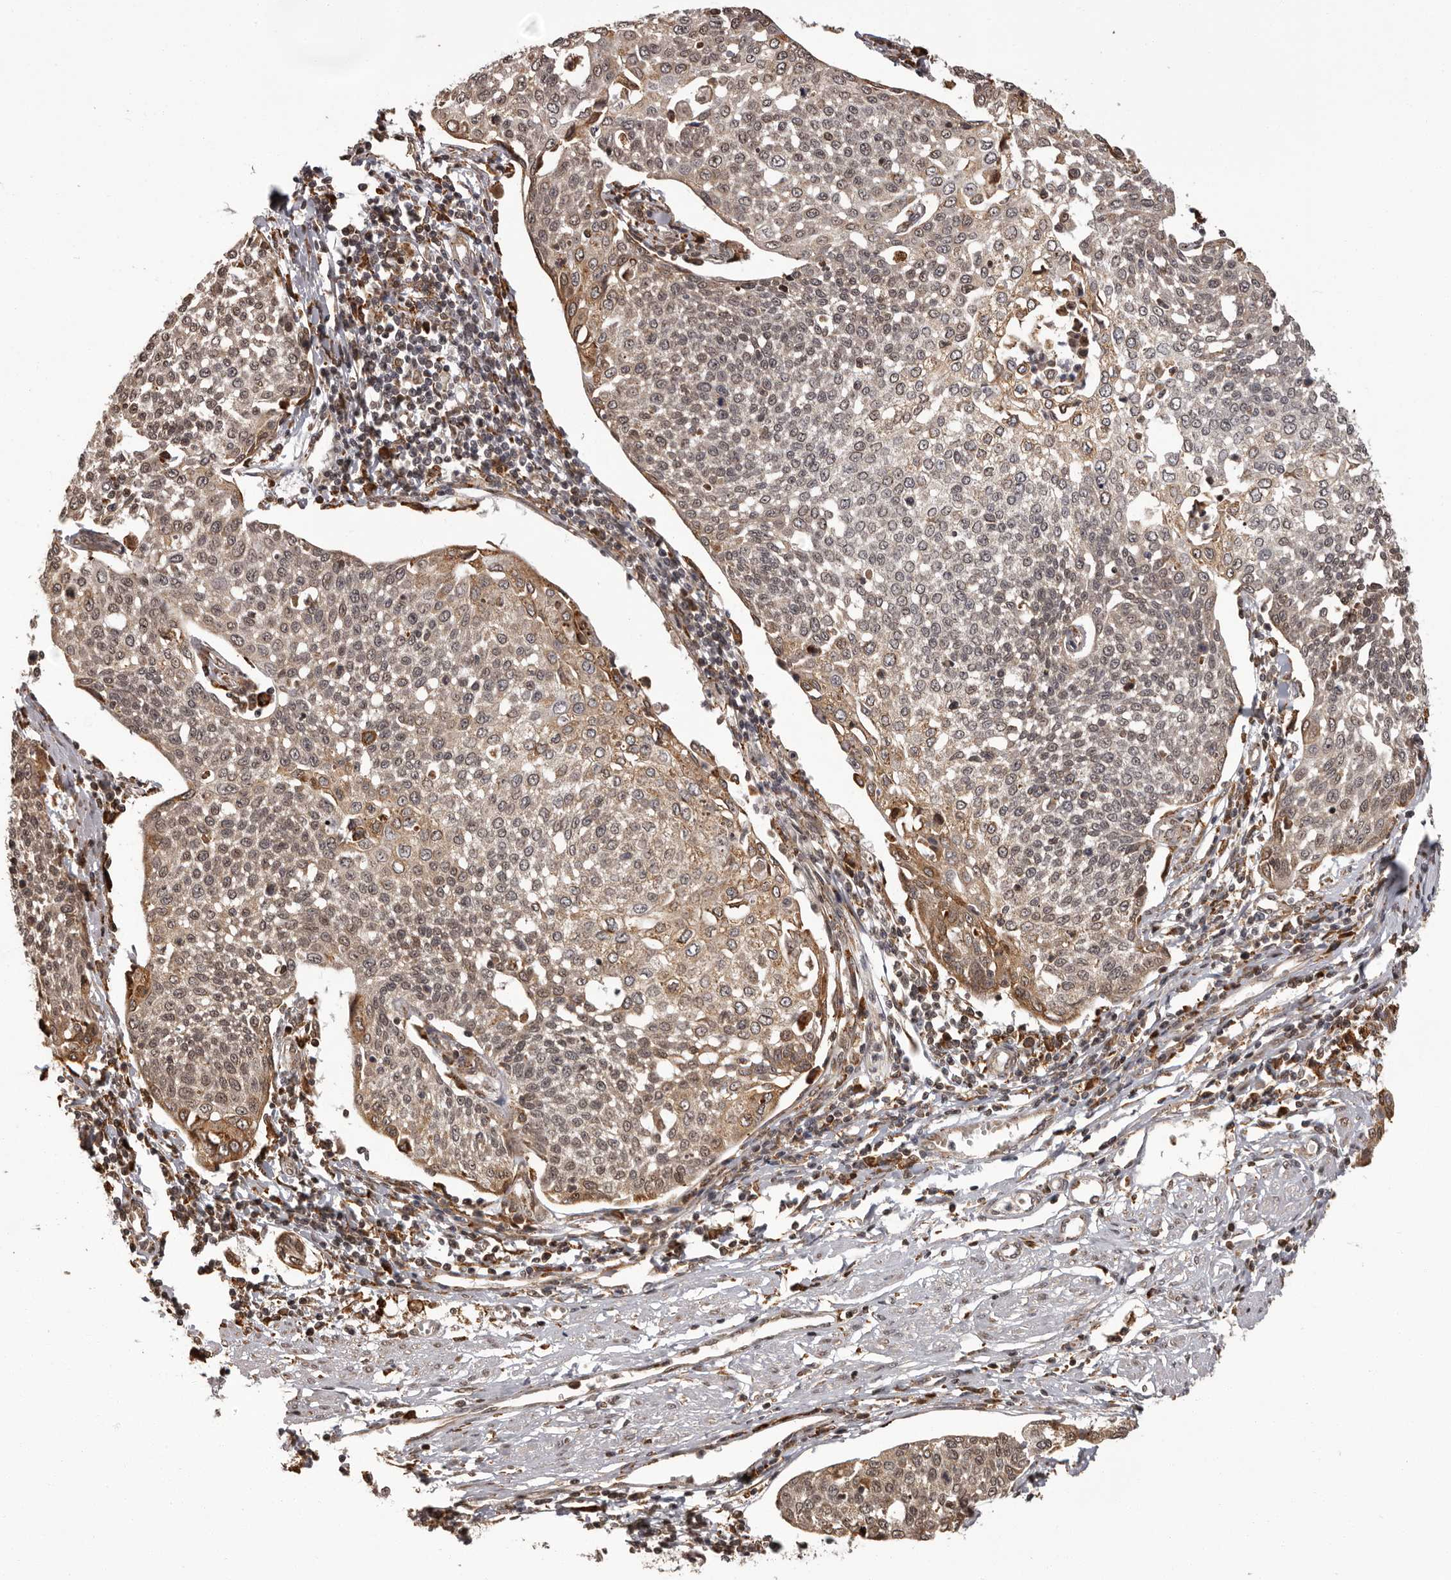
{"staining": {"intensity": "moderate", "quantity": ">75%", "location": "cytoplasmic/membranous,nuclear"}, "tissue": "cervical cancer", "cell_type": "Tumor cells", "image_type": "cancer", "snomed": [{"axis": "morphology", "description": "Squamous cell carcinoma, NOS"}, {"axis": "topography", "description": "Cervix"}], "caption": "DAB (3,3'-diaminobenzidine) immunohistochemical staining of human cervical cancer shows moderate cytoplasmic/membranous and nuclear protein positivity in approximately >75% of tumor cells.", "gene": "IL32", "patient": {"sex": "female", "age": 34}}